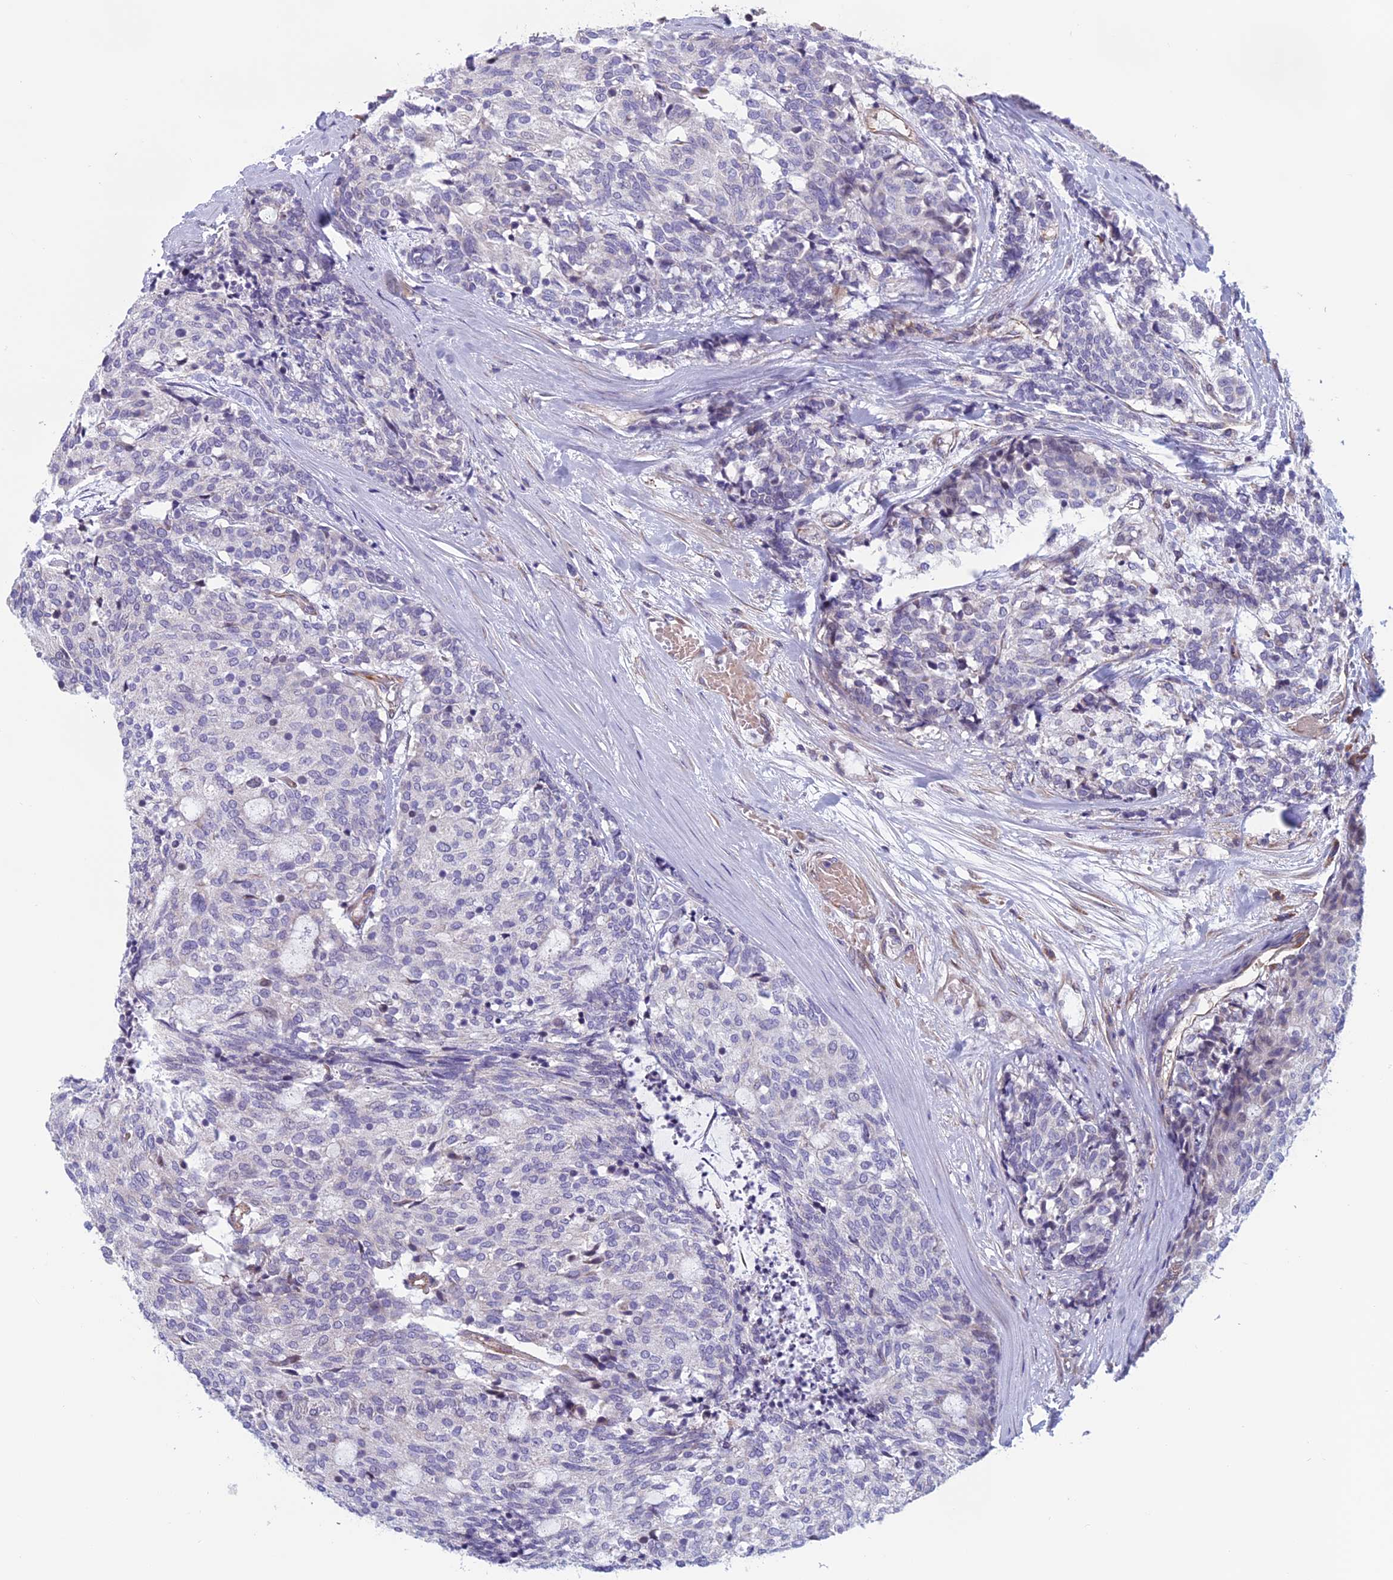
{"staining": {"intensity": "negative", "quantity": "none", "location": "none"}, "tissue": "carcinoid", "cell_type": "Tumor cells", "image_type": "cancer", "snomed": [{"axis": "morphology", "description": "Carcinoid, malignant, NOS"}, {"axis": "topography", "description": "Pancreas"}], "caption": "This is an immunohistochemistry (IHC) image of carcinoid. There is no expression in tumor cells.", "gene": "BCL2L10", "patient": {"sex": "female", "age": 54}}